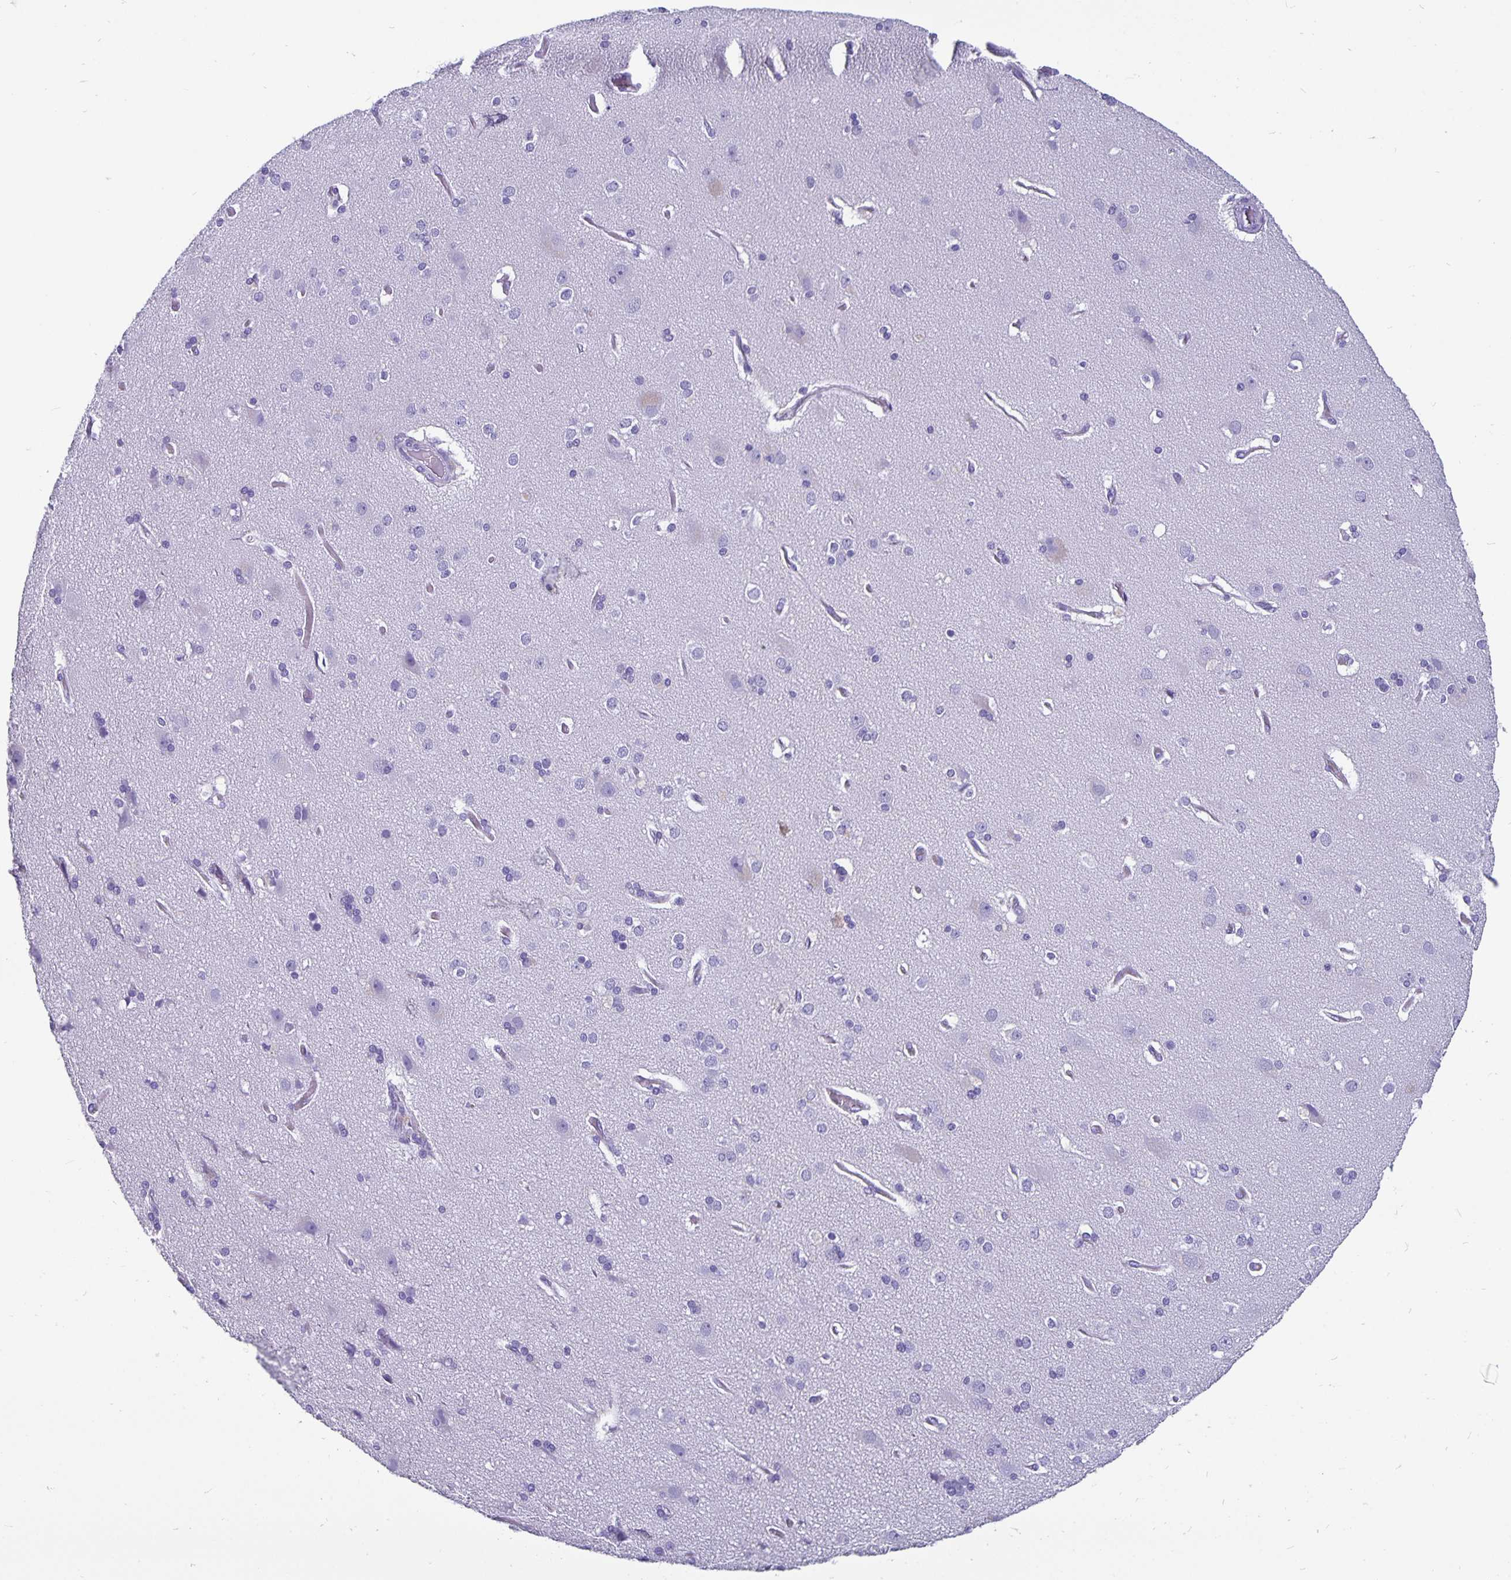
{"staining": {"intensity": "negative", "quantity": "none", "location": "none"}, "tissue": "cerebral cortex", "cell_type": "Endothelial cells", "image_type": "normal", "snomed": [{"axis": "morphology", "description": "Normal tissue, NOS"}, {"axis": "morphology", "description": "Glioma, malignant, High grade"}, {"axis": "topography", "description": "Cerebral cortex"}], "caption": "An IHC histopathology image of normal cerebral cortex is shown. There is no staining in endothelial cells of cerebral cortex. (Stains: DAB (3,3'-diaminobenzidine) IHC with hematoxylin counter stain, Microscopy: brightfield microscopy at high magnification).", "gene": "ODF3B", "patient": {"sex": "male", "age": 71}}